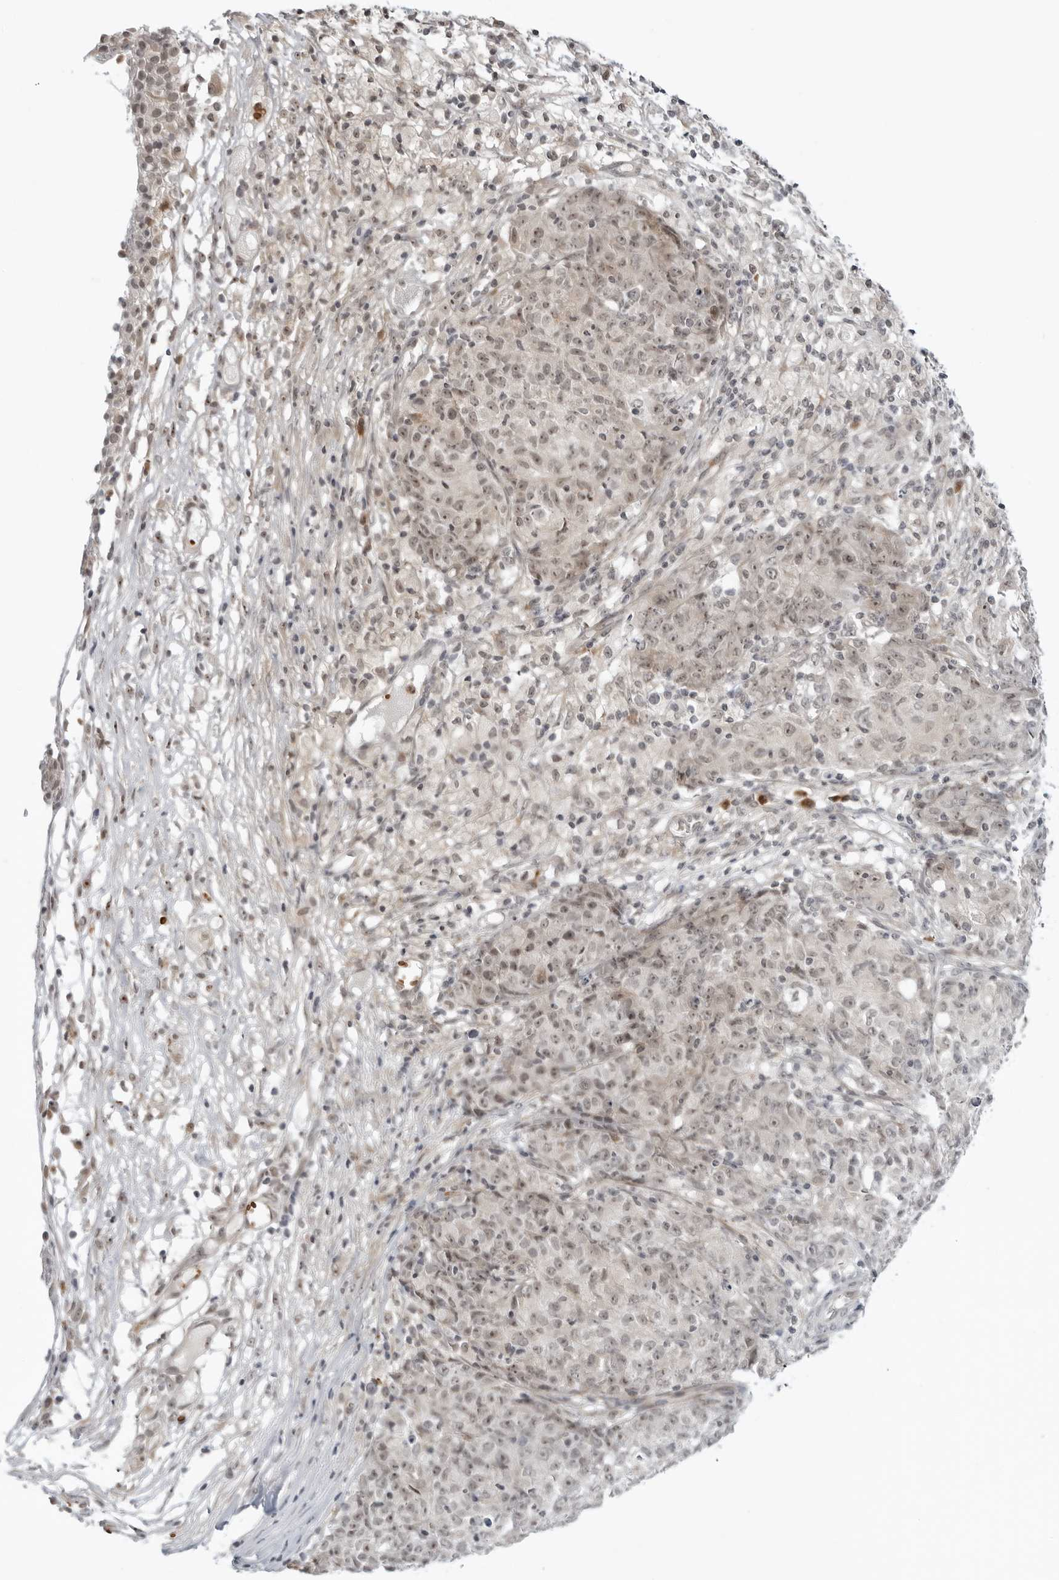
{"staining": {"intensity": "weak", "quantity": "25%-75%", "location": "nuclear"}, "tissue": "ovarian cancer", "cell_type": "Tumor cells", "image_type": "cancer", "snomed": [{"axis": "morphology", "description": "Carcinoma, endometroid"}, {"axis": "topography", "description": "Ovary"}], "caption": "A brown stain shows weak nuclear expression of a protein in human ovarian endometroid carcinoma tumor cells.", "gene": "SUGCT", "patient": {"sex": "female", "age": 42}}